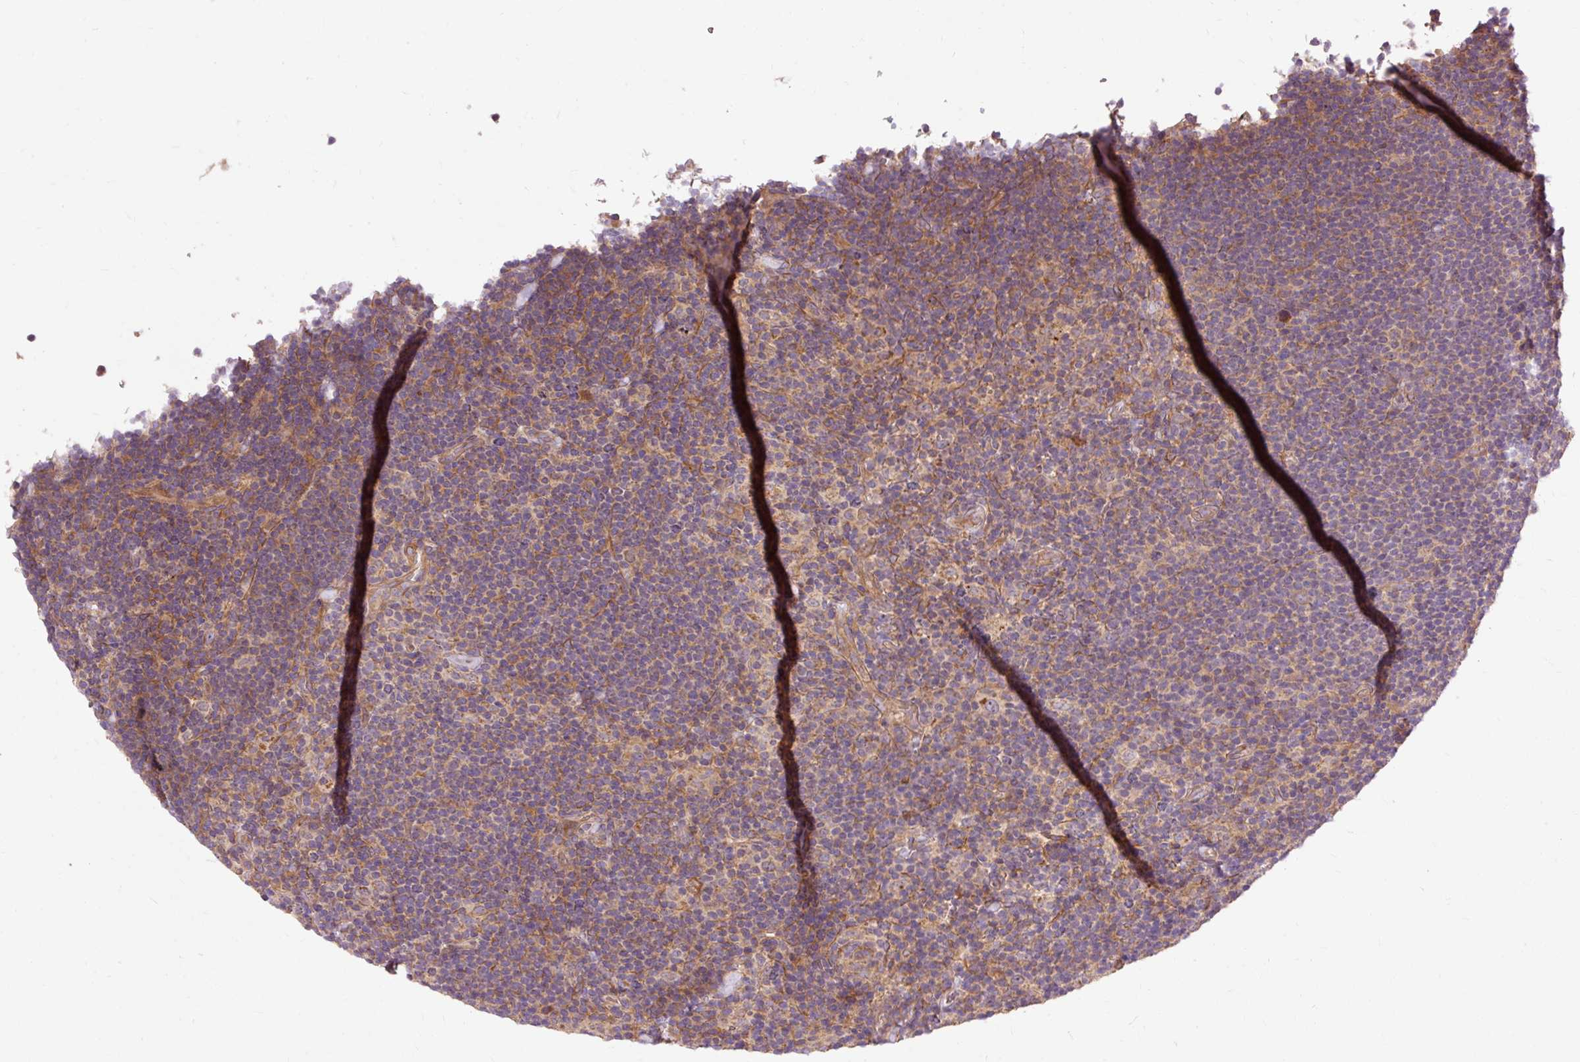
{"staining": {"intensity": "weak", "quantity": "25%-75%", "location": "cytoplasmic/membranous"}, "tissue": "lymphoma", "cell_type": "Tumor cells", "image_type": "cancer", "snomed": [{"axis": "morphology", "description": "Hodgkin's disease, NOS"}, {"axis": "topography", "description": "Lymph node"}], "caption": "This is an image of immunohistochemistry staining of lymphoma, which shows weak staining in the cytoplasmic/membranous of tumor cells.", "gene": "RIPOR3", "patient": {"sex": "female", "age": 57}}